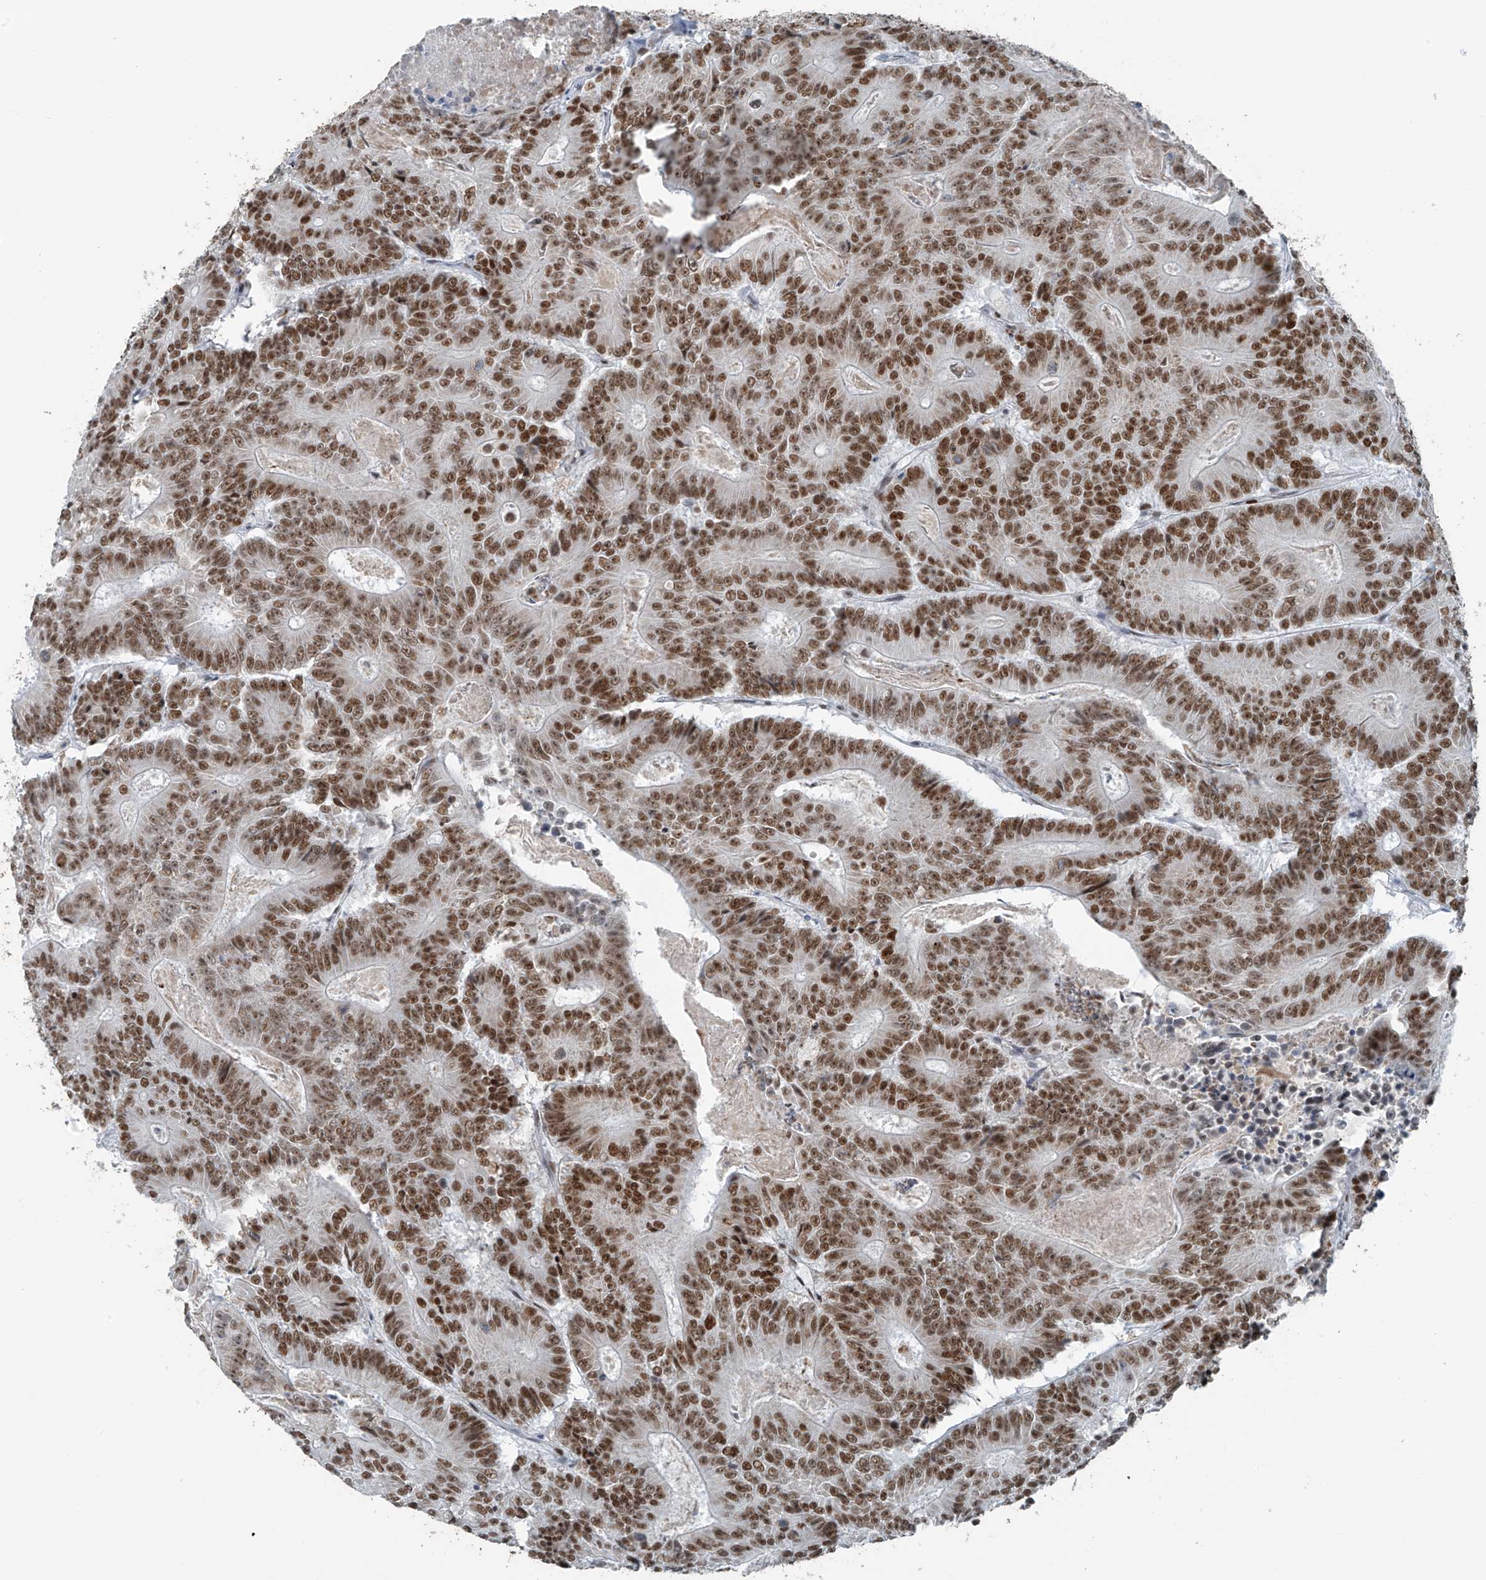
{"staining": {"intensity": "moderate", "quantity": ">75%", "location": "nuclear"}, "tissue": "colorectal cancer", "cell_type": "Tumor cells", "image_type": "cancer", "snomed": [{"axis": "morphology", "description": "Adenocarcinoma, NOS"}, {"axis": "topography", "description": "Colon"}], "caption": "High-power microscopy captured an IHC micrograph of colorectal cancer (adenocarcinoma), revealing moderate nuclear staining in about >75% of tumor cells.", "gene": "WRNIP1", "patient": {"sex": "male", "age": 83}}